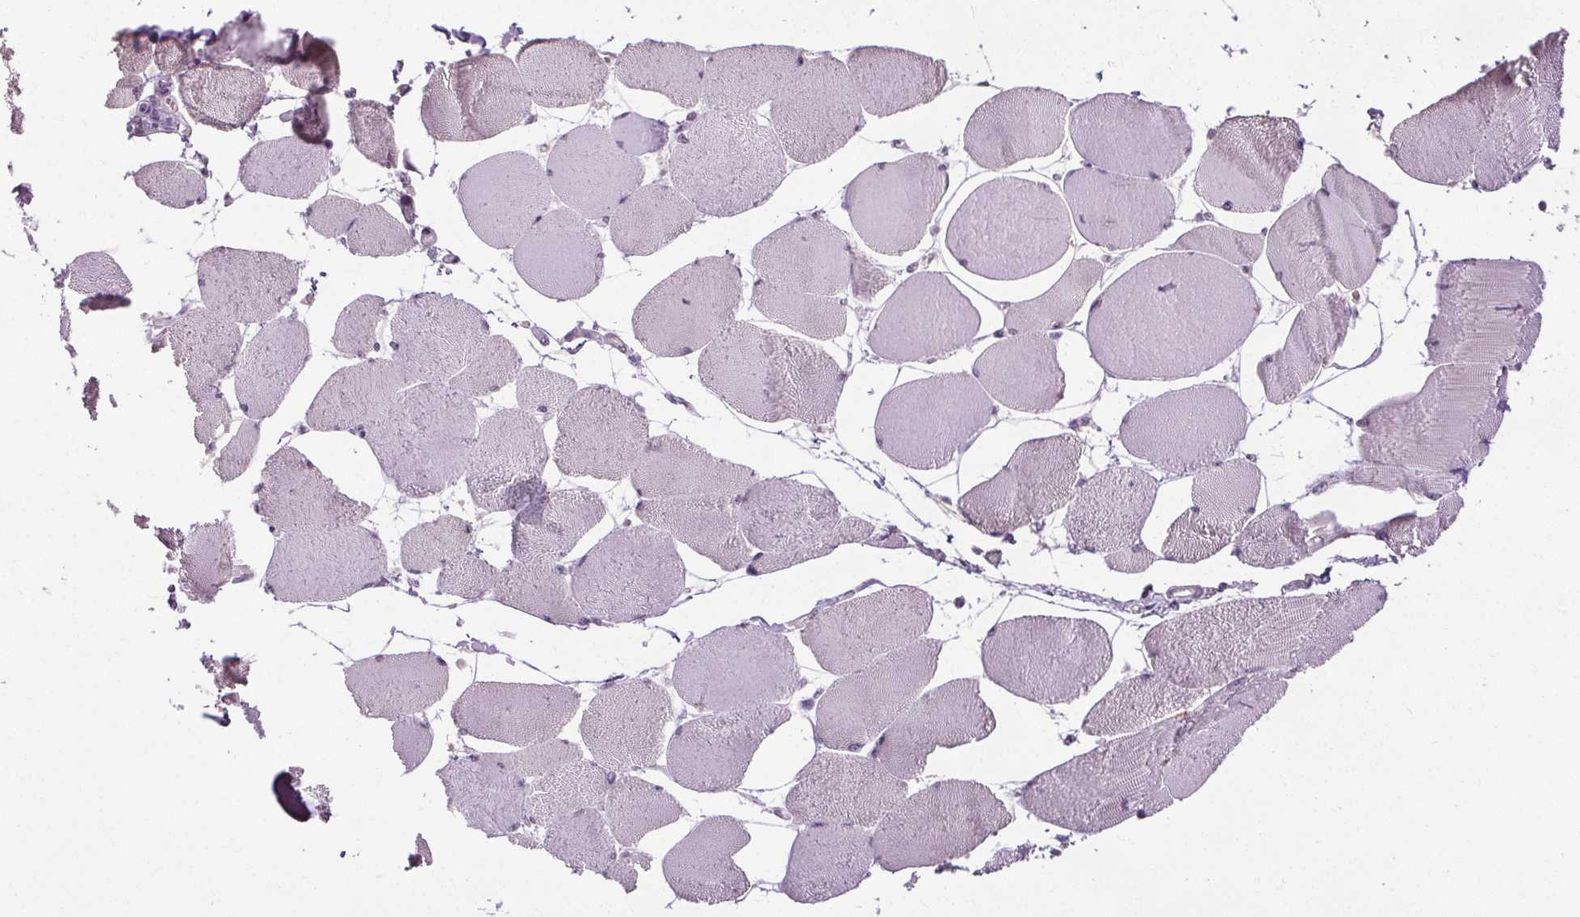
{"staining": {"intensity": "negative", "quantity": "none", "location": "none"}, "tissue": "skeletal muscle", "cell_type": "Myocytes", "image_type": "normal", "snomed": [{"axis": "morphology", "description": "Normal tissue, NOS"}, {"axis": "topography", "description": "Skeletal muscle"}], "caption": "Protein analysis of benign skeletal muscle exhibits no significant positivity in myocytes. (DAB (3,3'-diaminobenzidine) immunohistochemistry (IHC), high magnification).", "gene": "SLC2A9", "patient": {"sex": "female", "age": 75}}